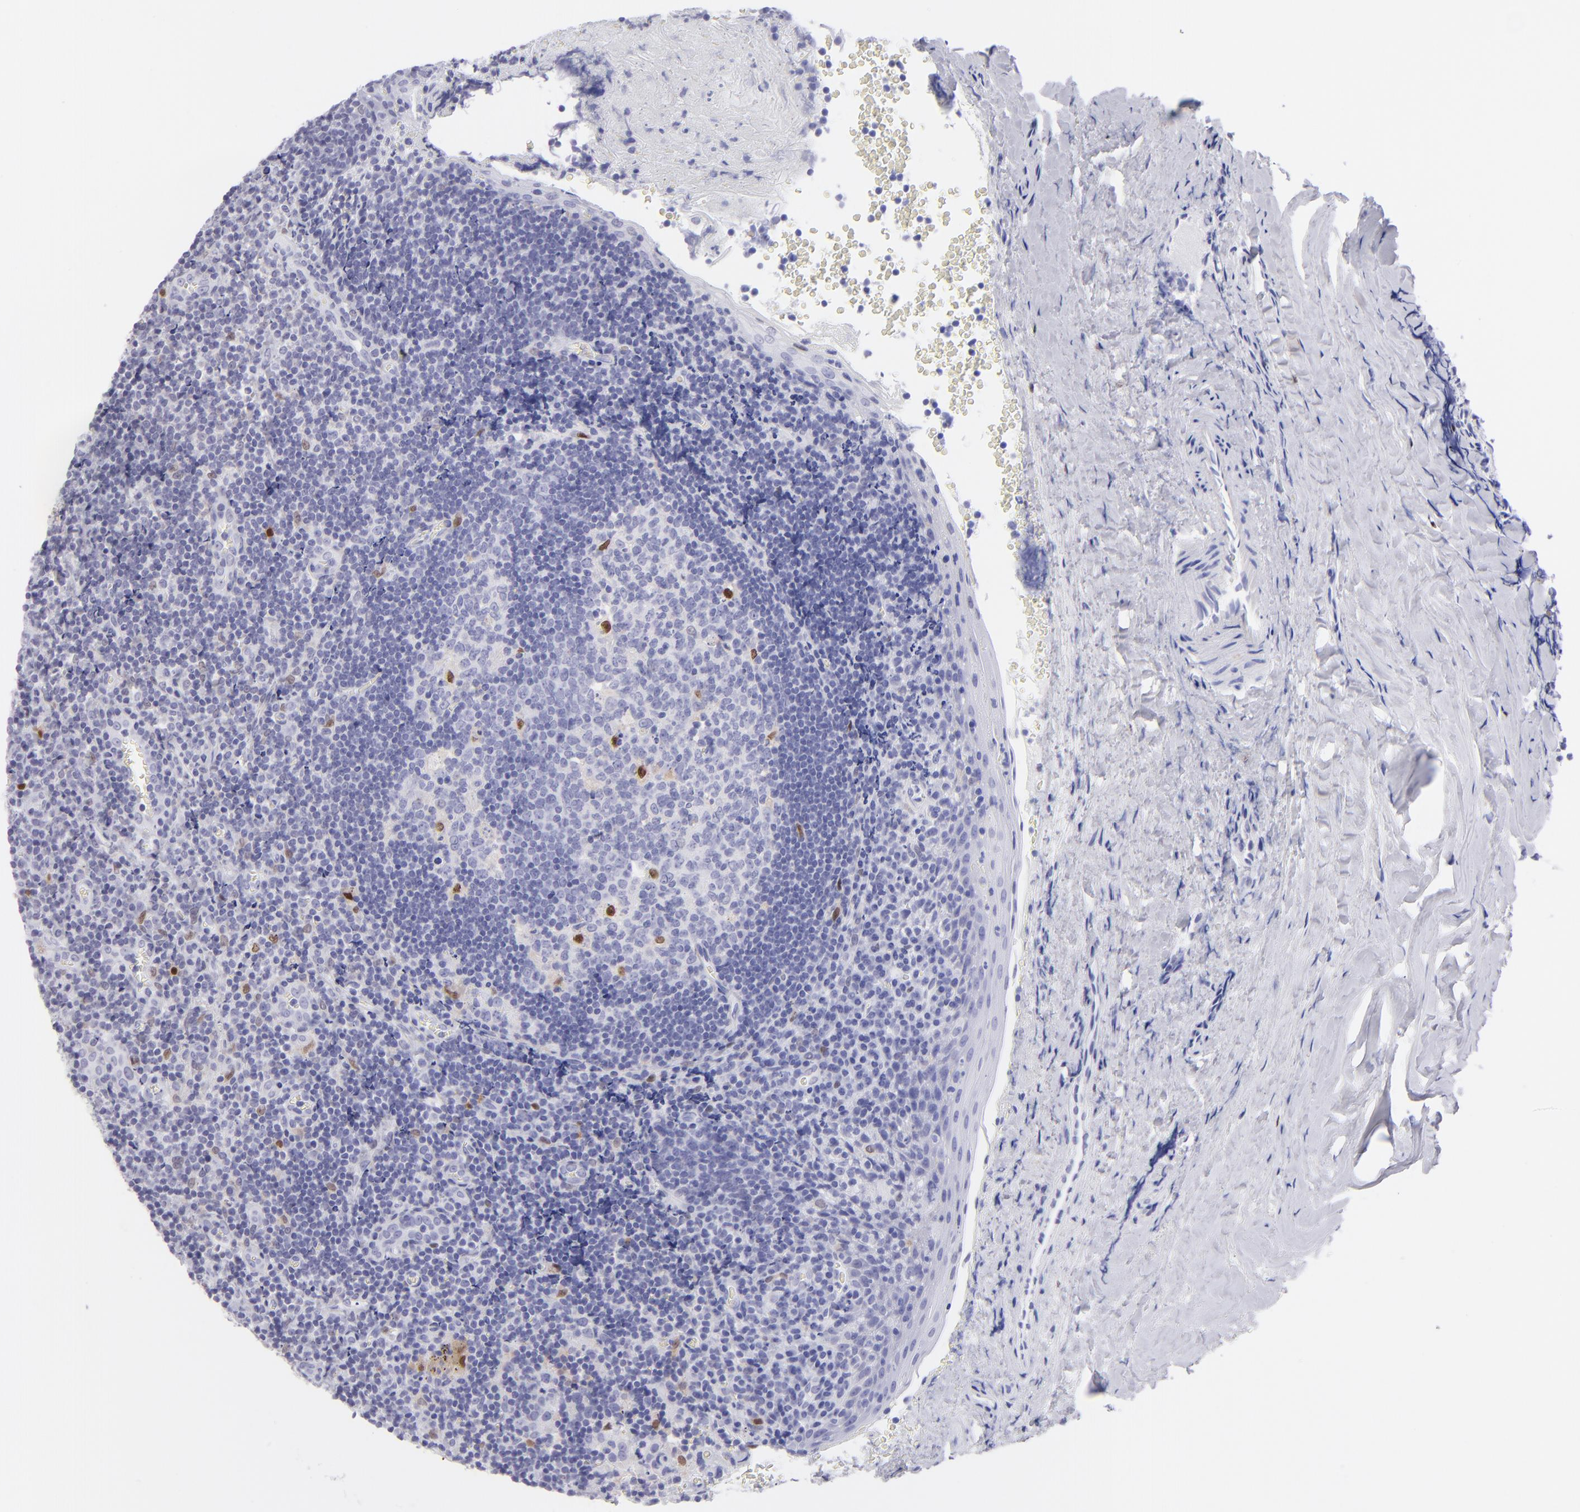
{"staining": {"intensity": "strong", "quantity": "<25%", "location": "nuclear"}, "tissue": "tonsil", "cell_type": "Germinal center cells", "image_type": "normal", "snomed": [{"axis": "morphology", "description": "Normal tissue, NOS"}, {"axis": "topography", "description": "Tonsil"}], "caption": "Normal tonsil was stained to show a protein in brown. There is medium levels of strong nuclear positivity in about <25% of germinal center cells.", "gene": "MITF", "patient": {"sex": "male", "age": 20}}